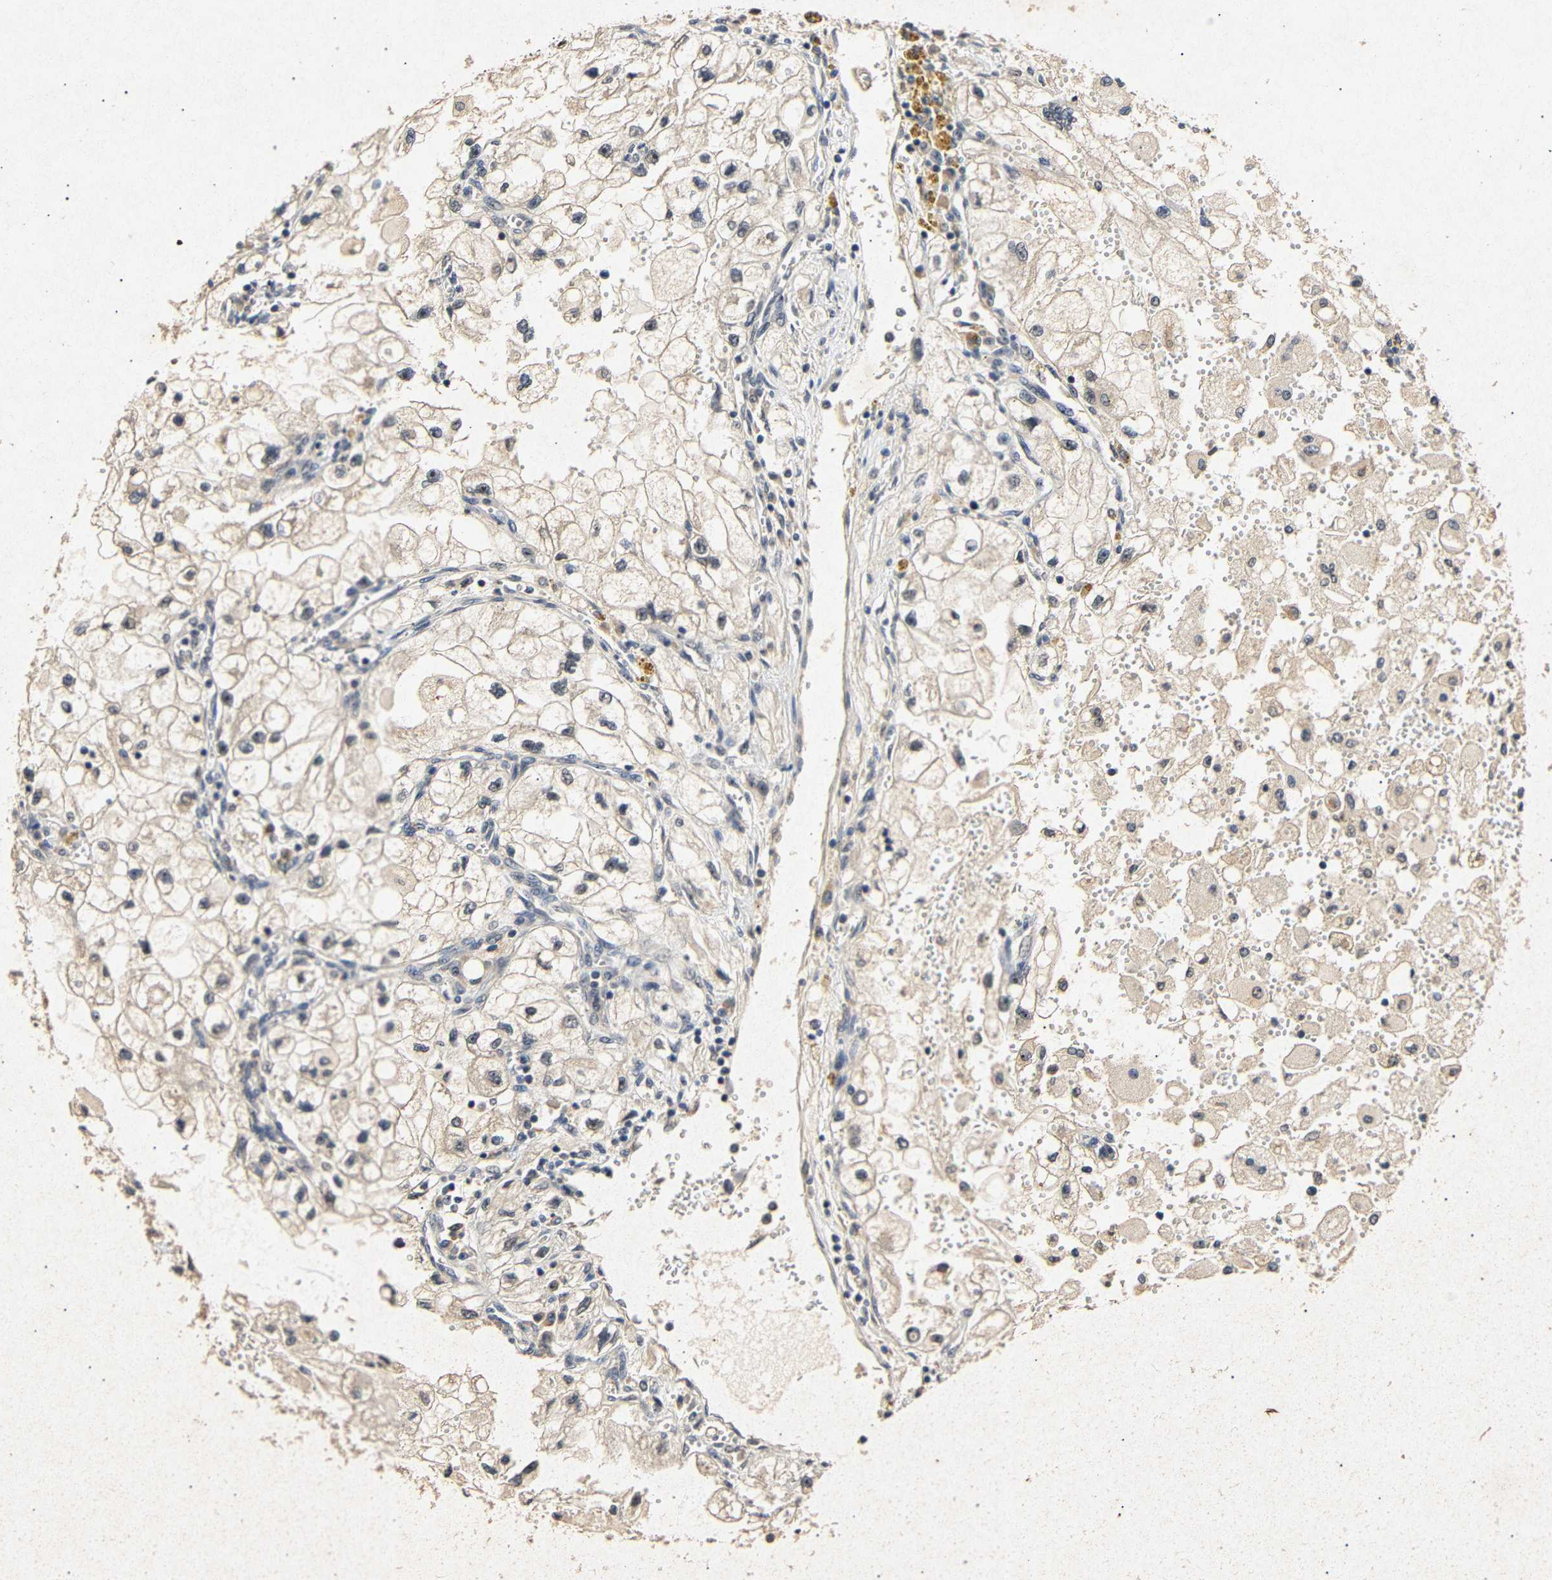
{"staining": {"intensity": "weak", "quantity": ">75%", "location": "cytoplasmic/membranous,nuclear"}, "tissue": "renal cancer", "cell_type": "Tumor cells", "image_type": "cancer", "snomed": [{"axis": "morphology", "description": "Adenocarcinoma, NOS"}, {"axis": "topography", "description": "Kidney"}], "caption": "A low amount of weak cytoplasmic/membranous and nuclear staining is seen in about >75% of tumor cells in renal adenocarcinoma tissue.", "gene": "PARN", "patient": {"sex": "female", "age": 70}}